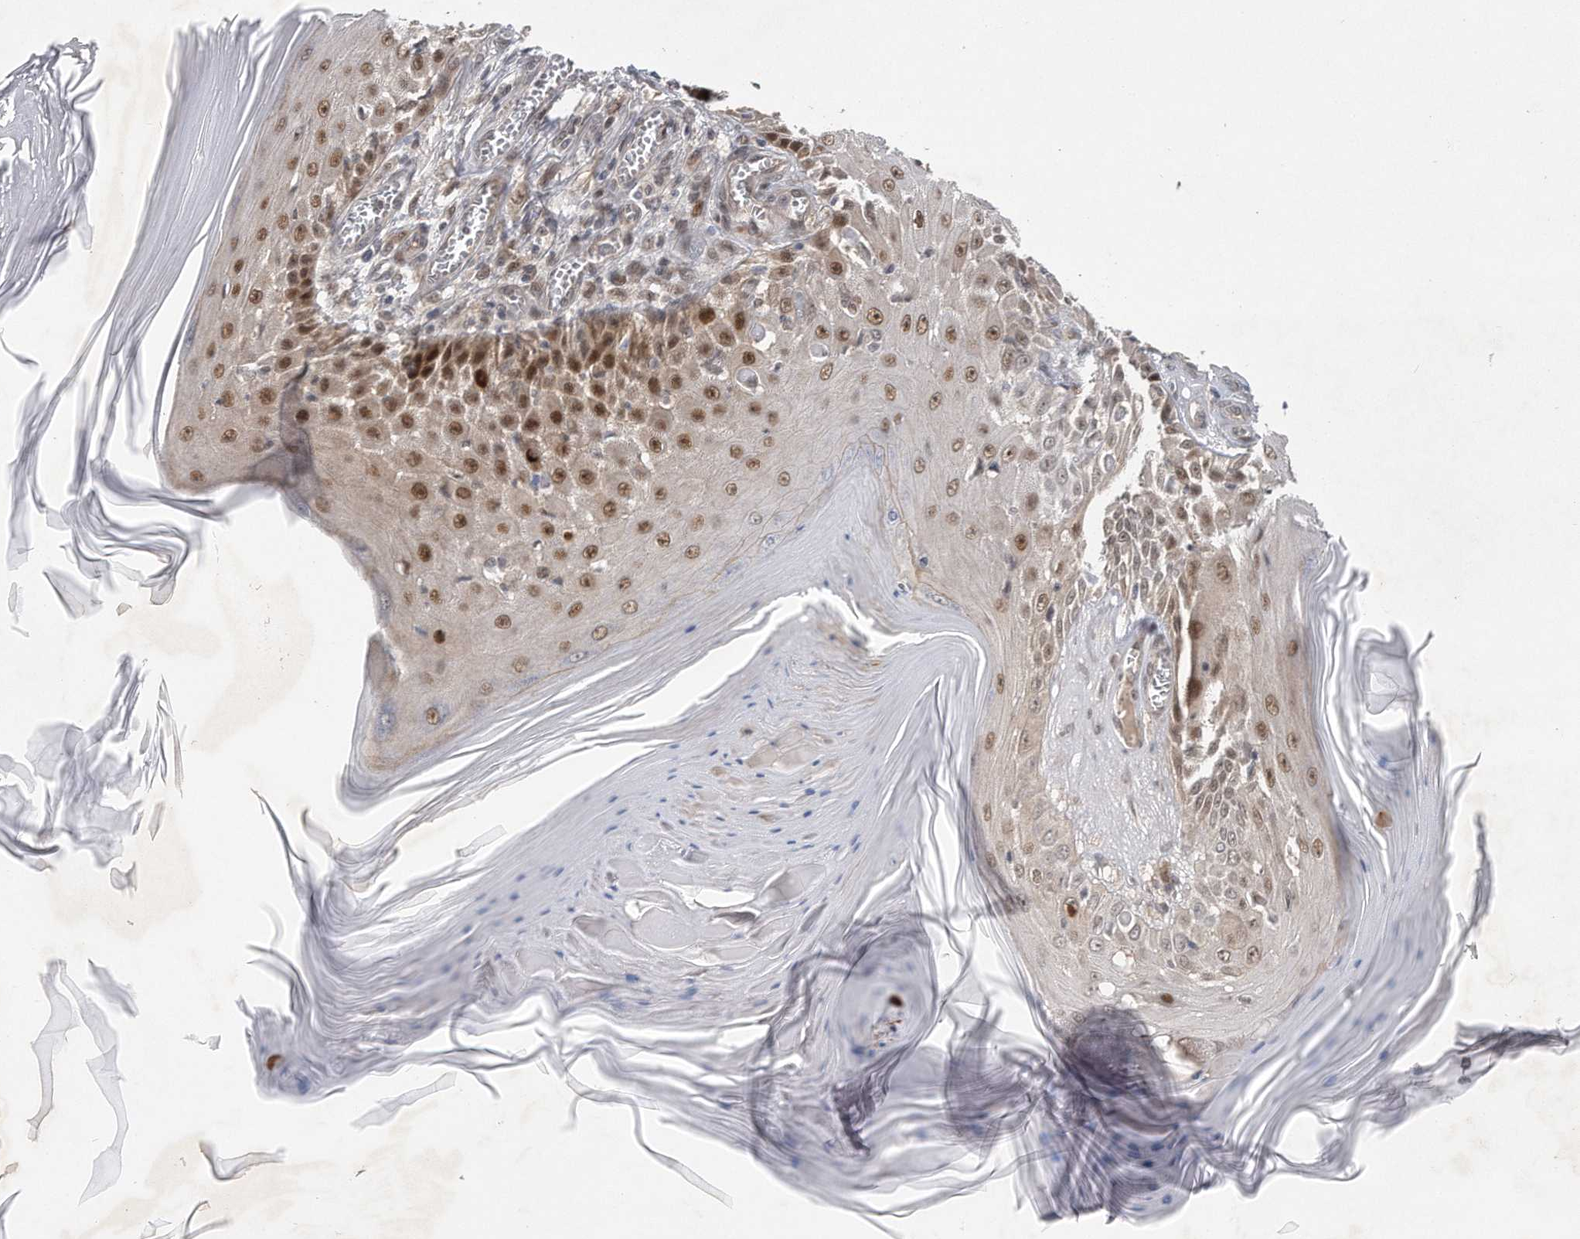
{"staining": {"intensity": "moderate", "quantity": ">75%", "location": "cytoplasmic/membranous,nuclear"}, "tissue": "skin cancer", "cell_type": "Tumor cells", "image_type": "cancer", "snomed": [{"axis": "morphology", "description": "Squamous cell carcinoma, NOS"}, {"axis": "topography", "description": "Skin"}], "caption": "Immunohistochemistry histopathology image of human skin cancer (squamous cell carcinoma) stained for a protein (brown), which demonstrates medium levels of moderate cytoplasmic/membranous and nuclear expression in about >75% of tumor cells.", "gene": "RWDD2A", "patient": {"sex": "female", "age": 73}}